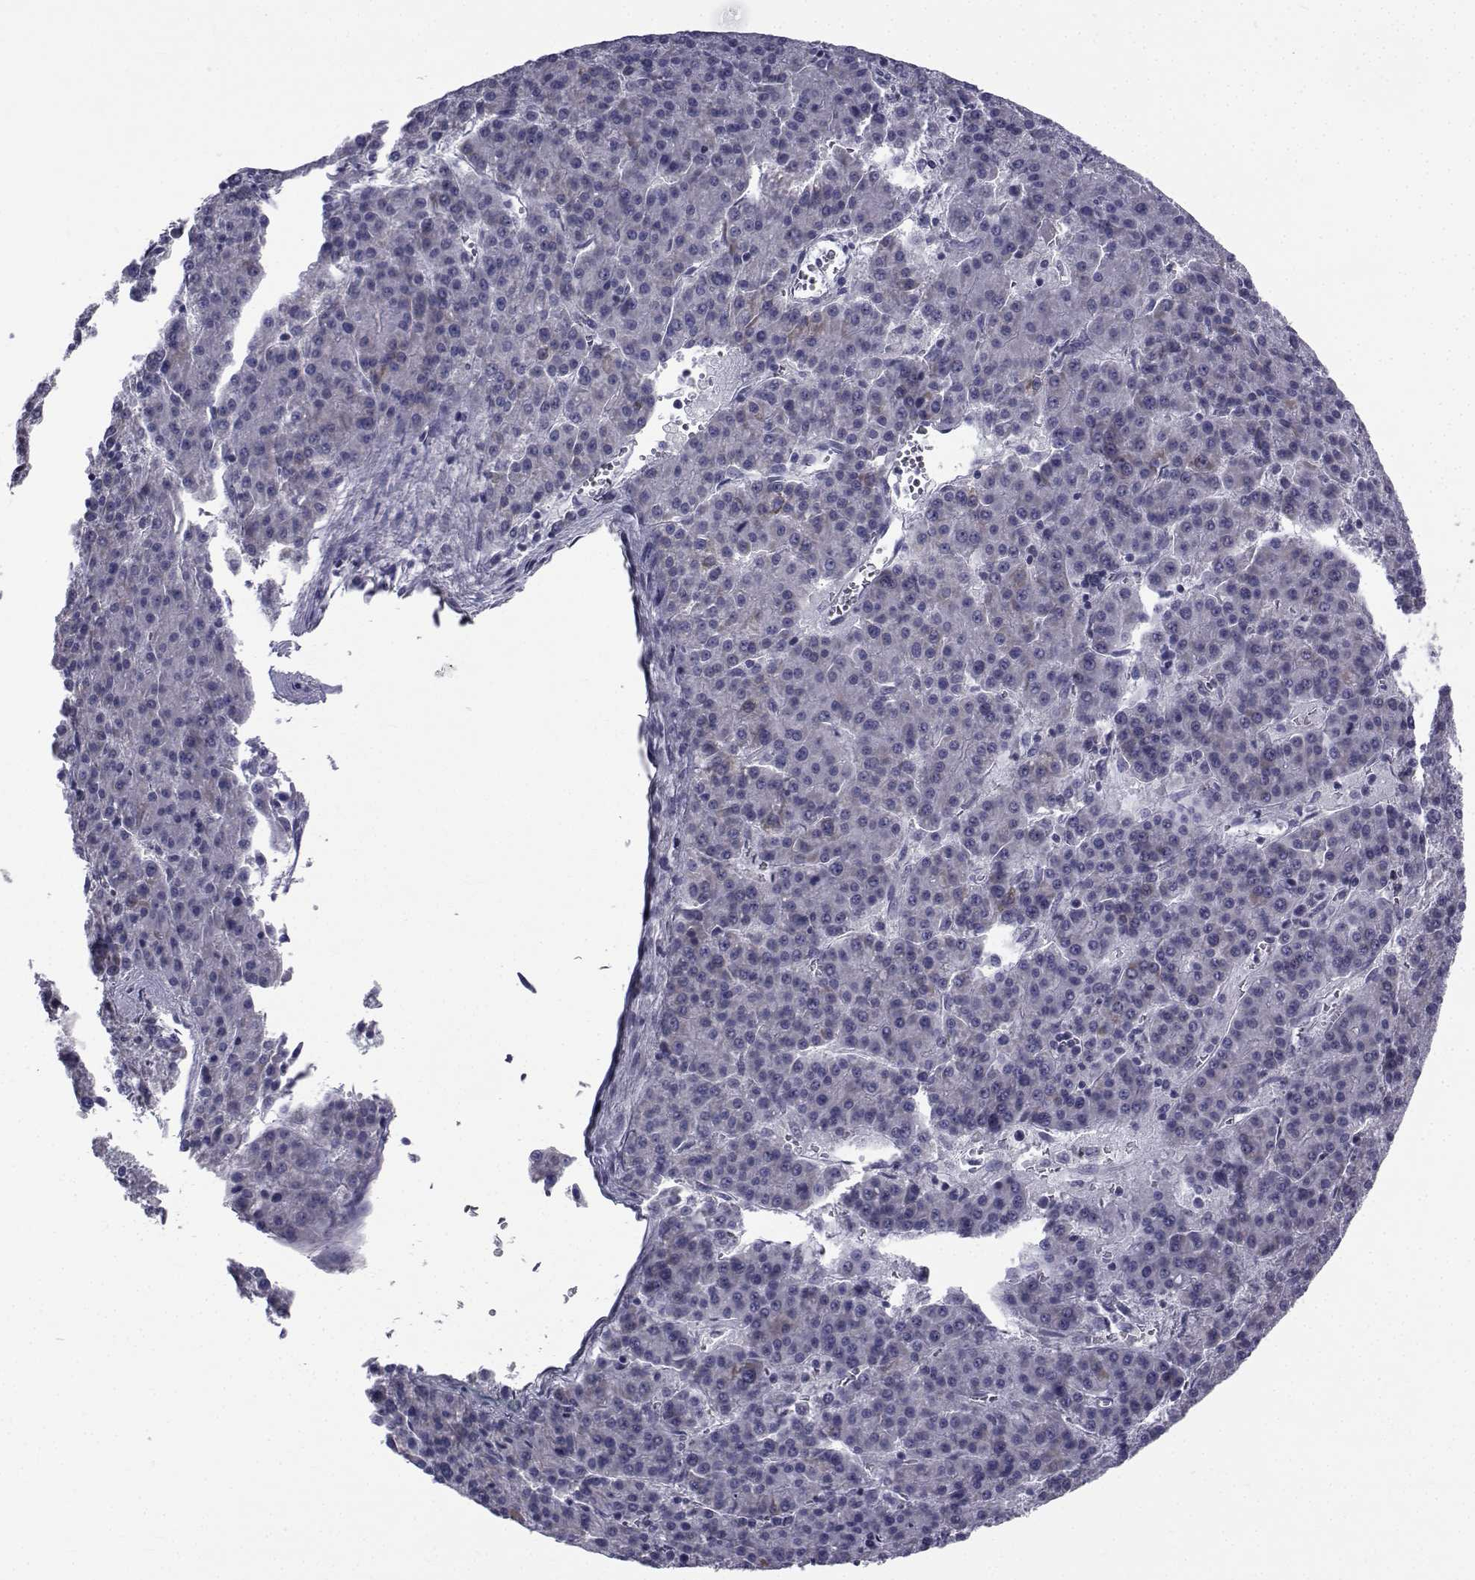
{"staining": {"intensity": "negative", "quantity": "none", "location": "none"}, "tissue": "liver cancer", "cell_type": "Tumor cells", "image_type": "cancer", "snomed": [{"axis": "morphology", "description": "Carcinoma, Hepatocellular, NOS"}, {"axis": "topography", "description": "Liver"}], "caption": "An immunohistochemistry (IHC) image of liver cancer is shown. There is no staining in tumor cells of liver cancer. (Brightfield microscopy of DAB immunohistochemistry at high magnification).", "gene": "FDXR", "patient": {"sex": "female", "age": 58}}